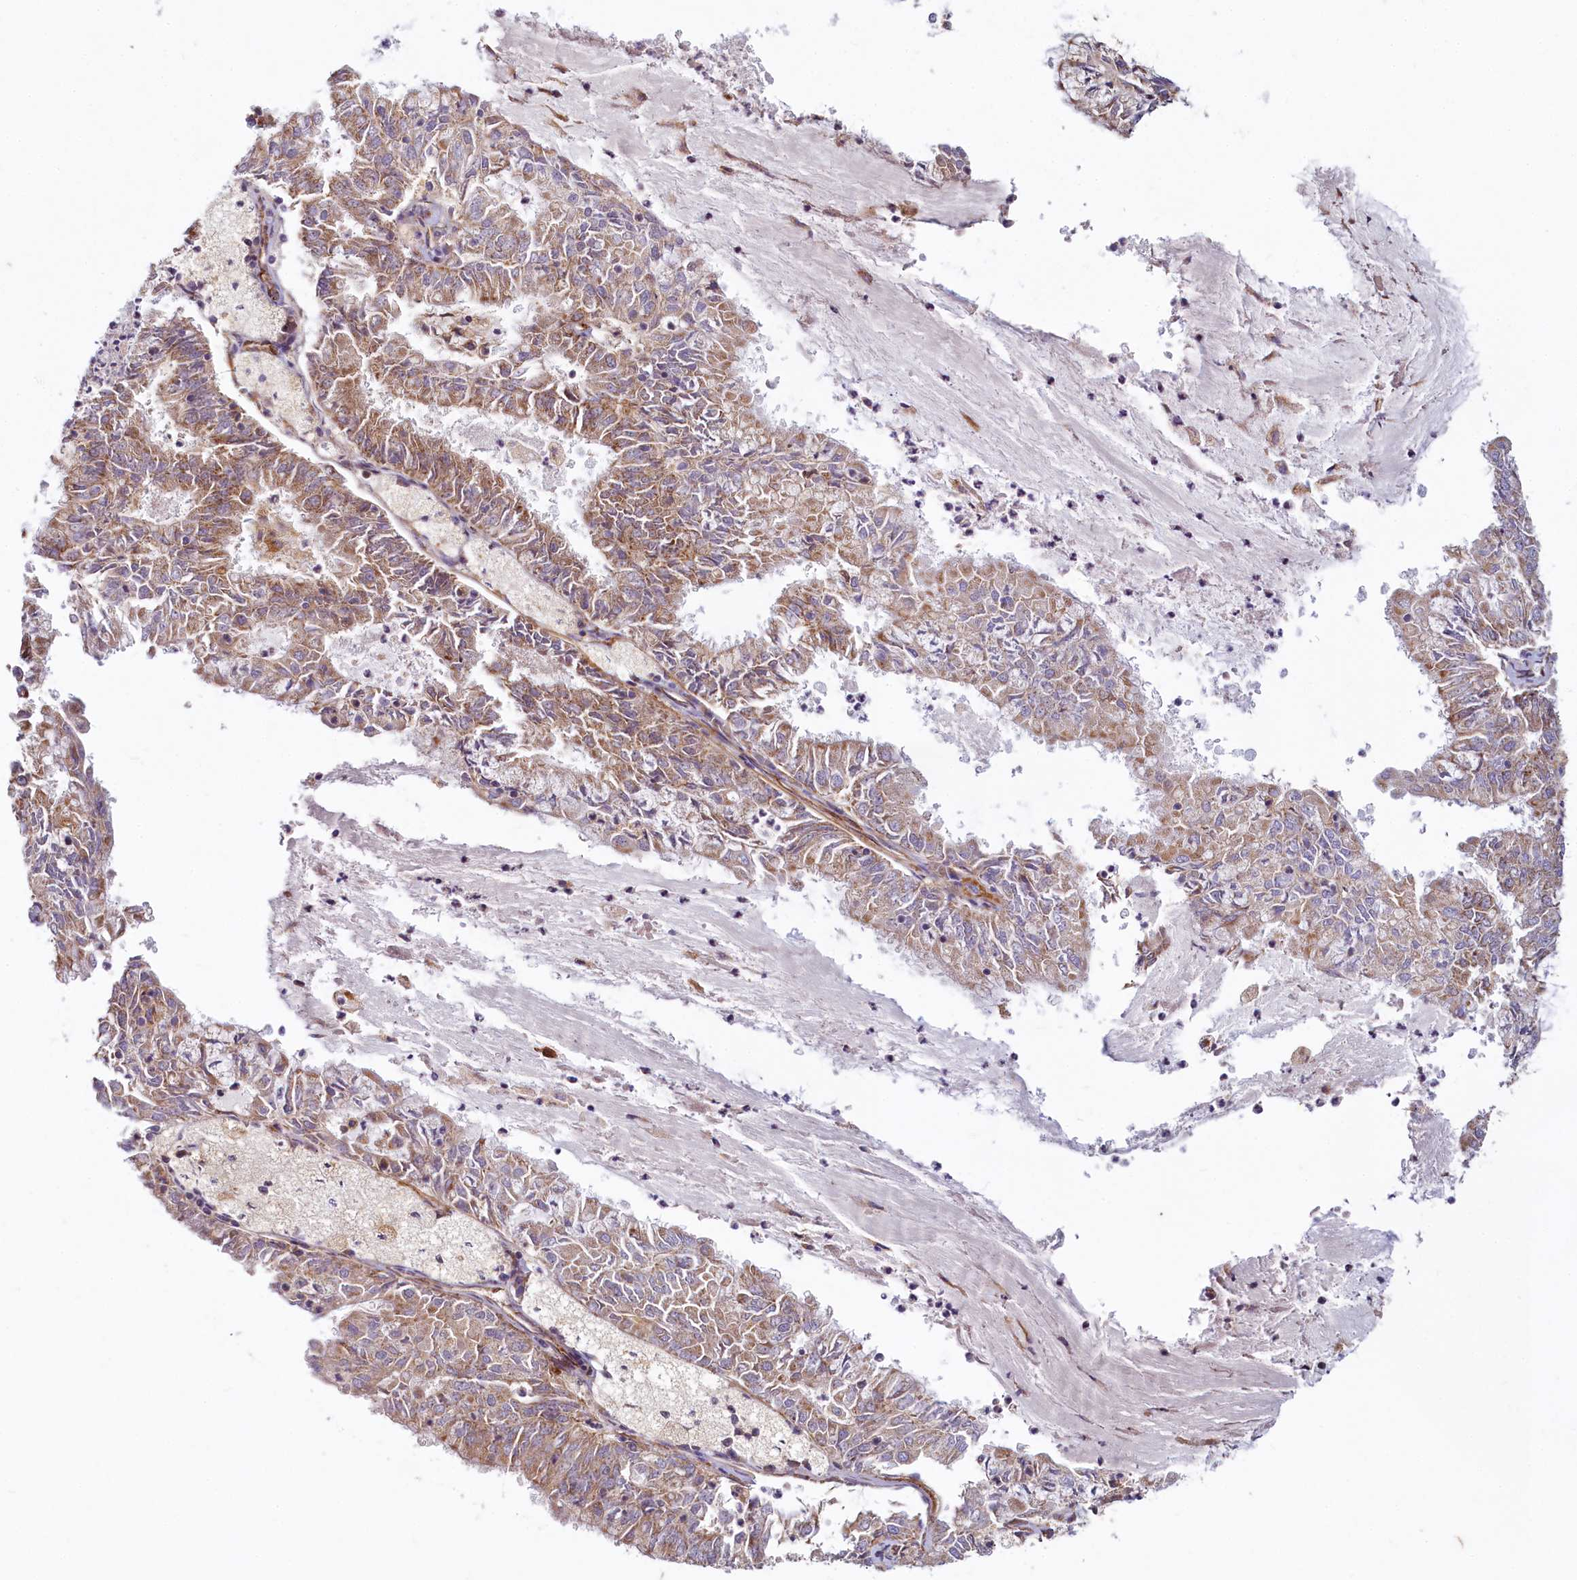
{"staining": {"intensity": "moderate", "quantity": ">75%", "location": "cytoplasmic/membranous"}, "tissue": "endometrial cancer", "cell_type": "Tumor cells", "image_type": "cancer", "snomed": [{"axis": "morphology", "description": "Adenocarcinoma, NOS"}, {"axis": "topography", "description": "Endometrium"}], "caption": "The histopathology image displays a brown stain indicating the presence of a protein in the cytoplasmic/membranous of tumor cells in endometrial cancer. (DAB = brown stain, brightfield microscopy at high magnification).", "gene": "ADCY2", "patient": {"sex": "female", "age": 57}}